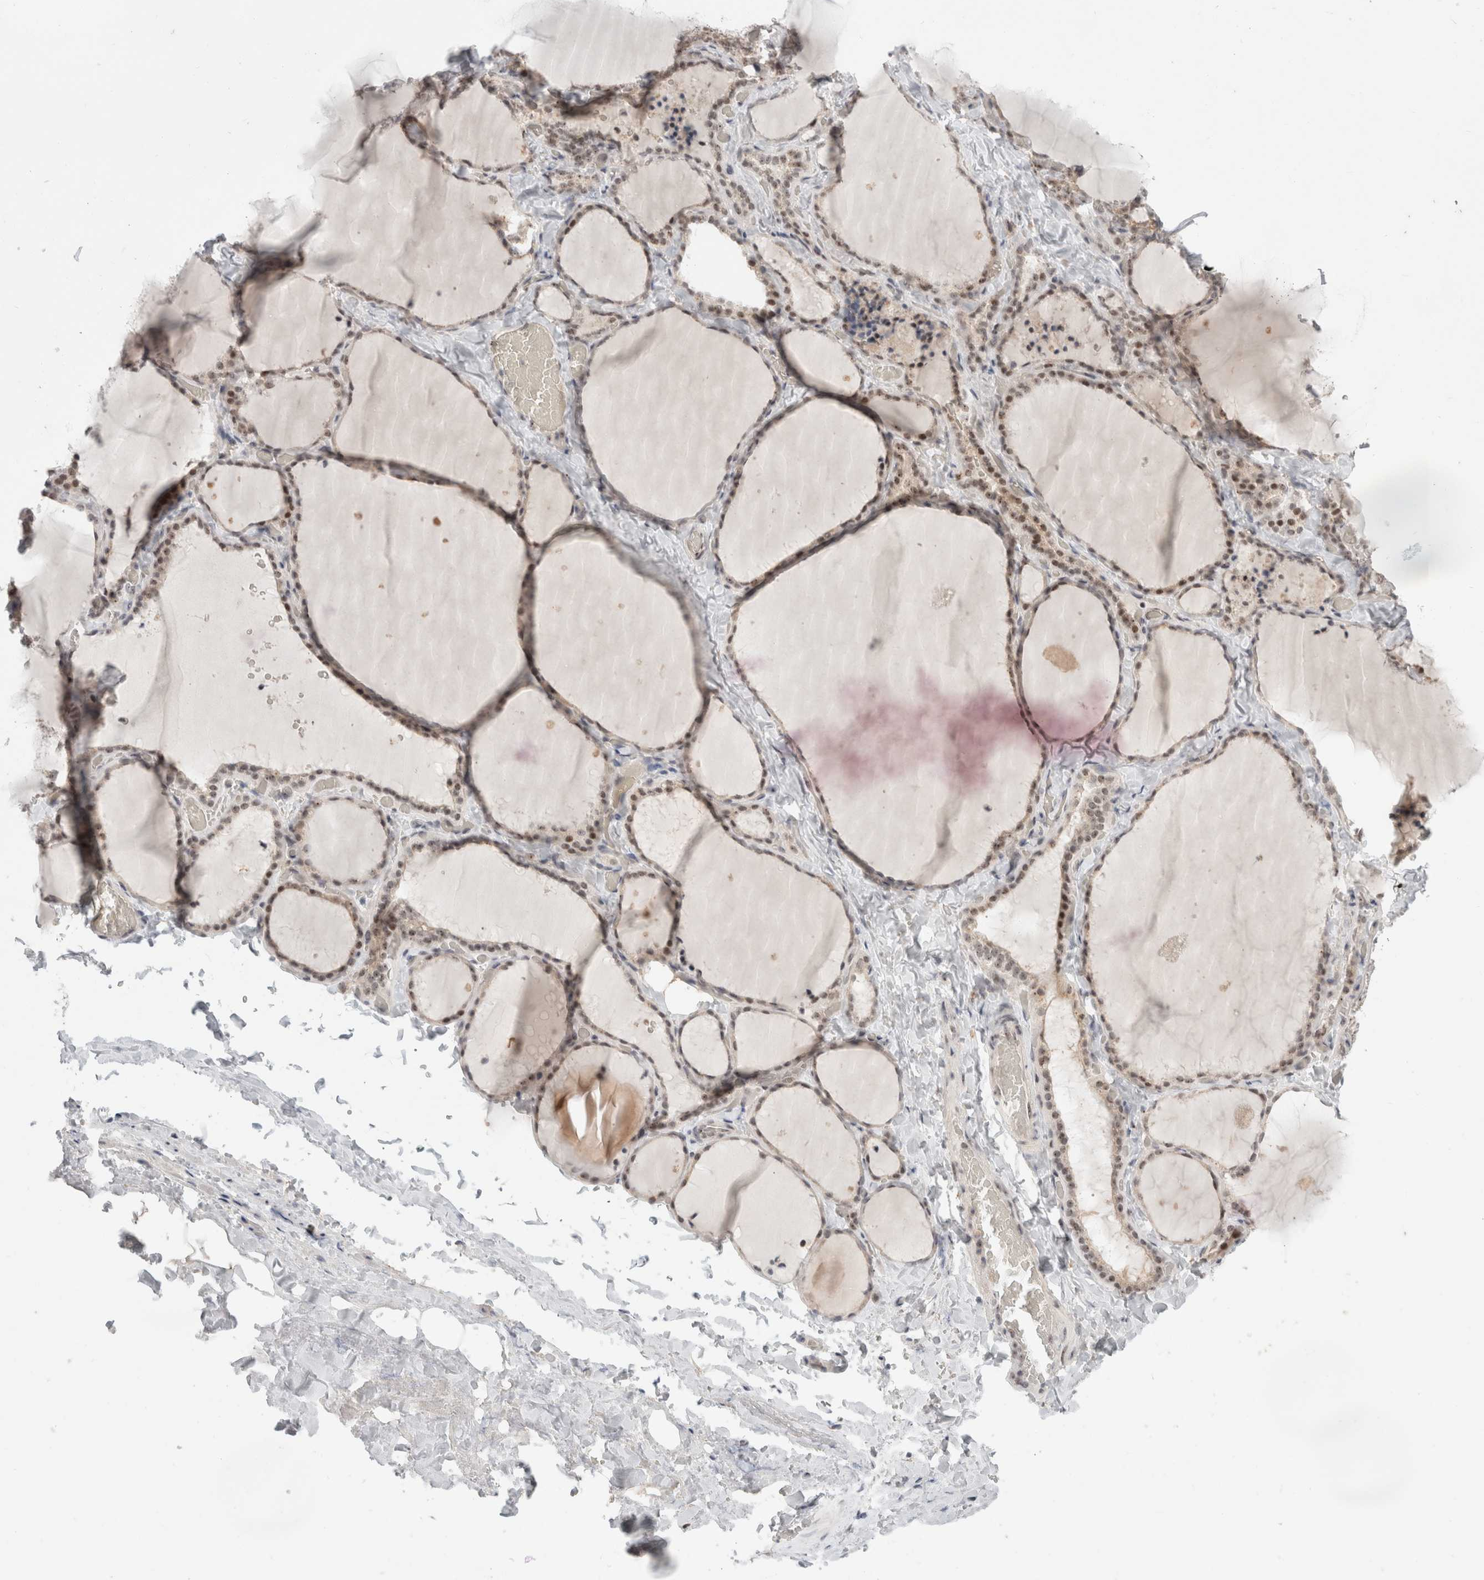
{"staining": {"intensity": "moderate", "quantity": ">75%", "location": "nuclear"}, "tissue": "thyroid gland", "cell_type": "Glandular cells", "image_type": "normal", "snomed": [{"axis": "morphology", "description": "Normal tissue, NOS"}, {"axis": "topography", "description": "Thyroid gland"}], "caption": "Immunohistochemical staining of unremarkable human thyroid gland exhibits moderate nuclear protein positivity in approximately >75% of glandular cells.", "gene": "SENP6", "patient": {"sex": "female", "age": 22}}